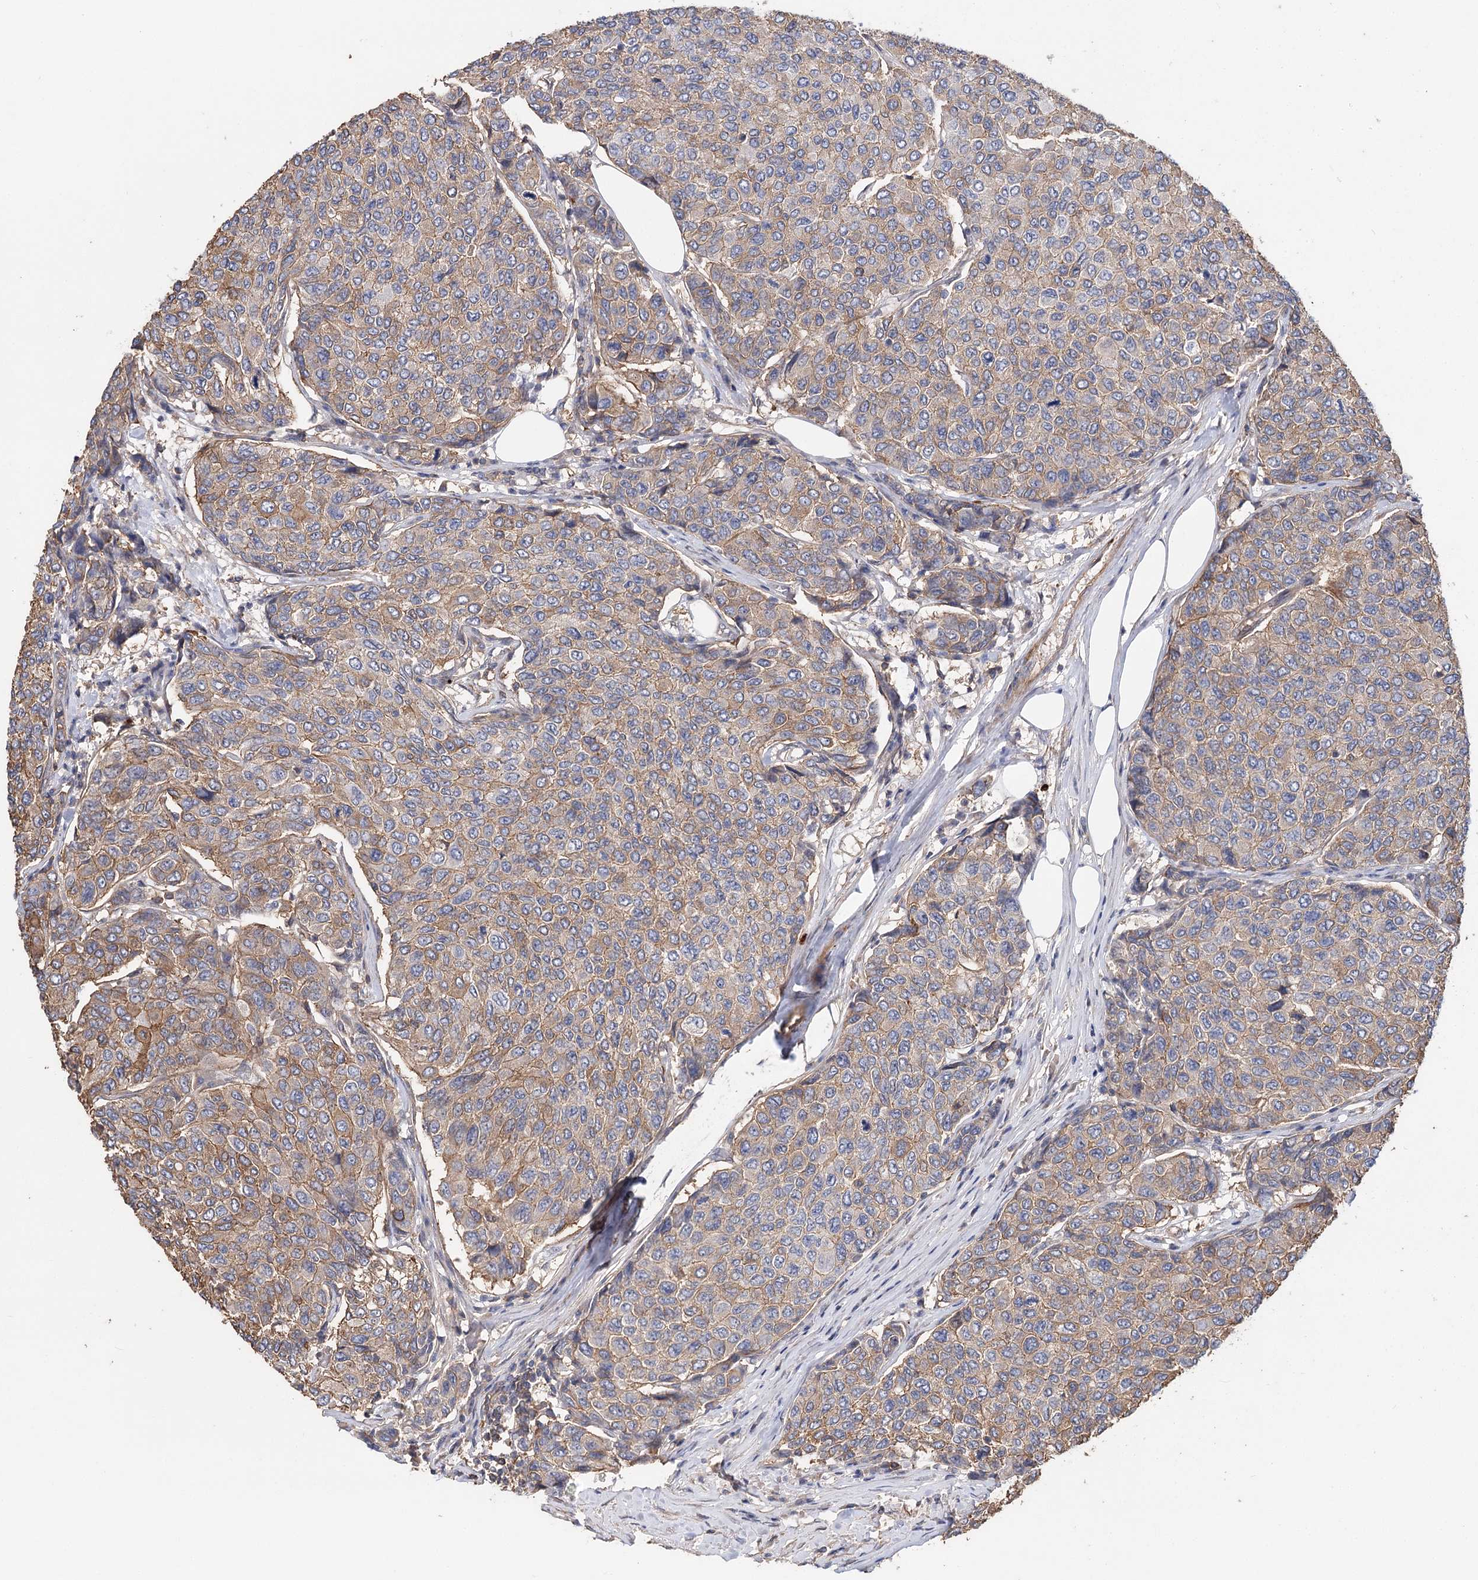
{"staining": {"intensity": "weak", "quantity": "25%-75%", "location": "cytoplasmic/membranous"}, "tissue": "breast cancer", "cell_type": "Tumor cells", "image_type": "cancer", "snomed": [{"axis": "morphology", "description": "Duct carcinoma"}, {"axis": "topography", "description": "Breast"}], "caption": "IHC micrograph of neoplastic tissue: breast cancer stained using immunohistochemistry displays low levels of weak protein expression localized specifically in the cytoplasmic/membranous of tumor cells, appearing as a cytoplasmic/membranous brown color.", "gene": "TMEM218", "patient": {"sex": "female", "age": 55}}